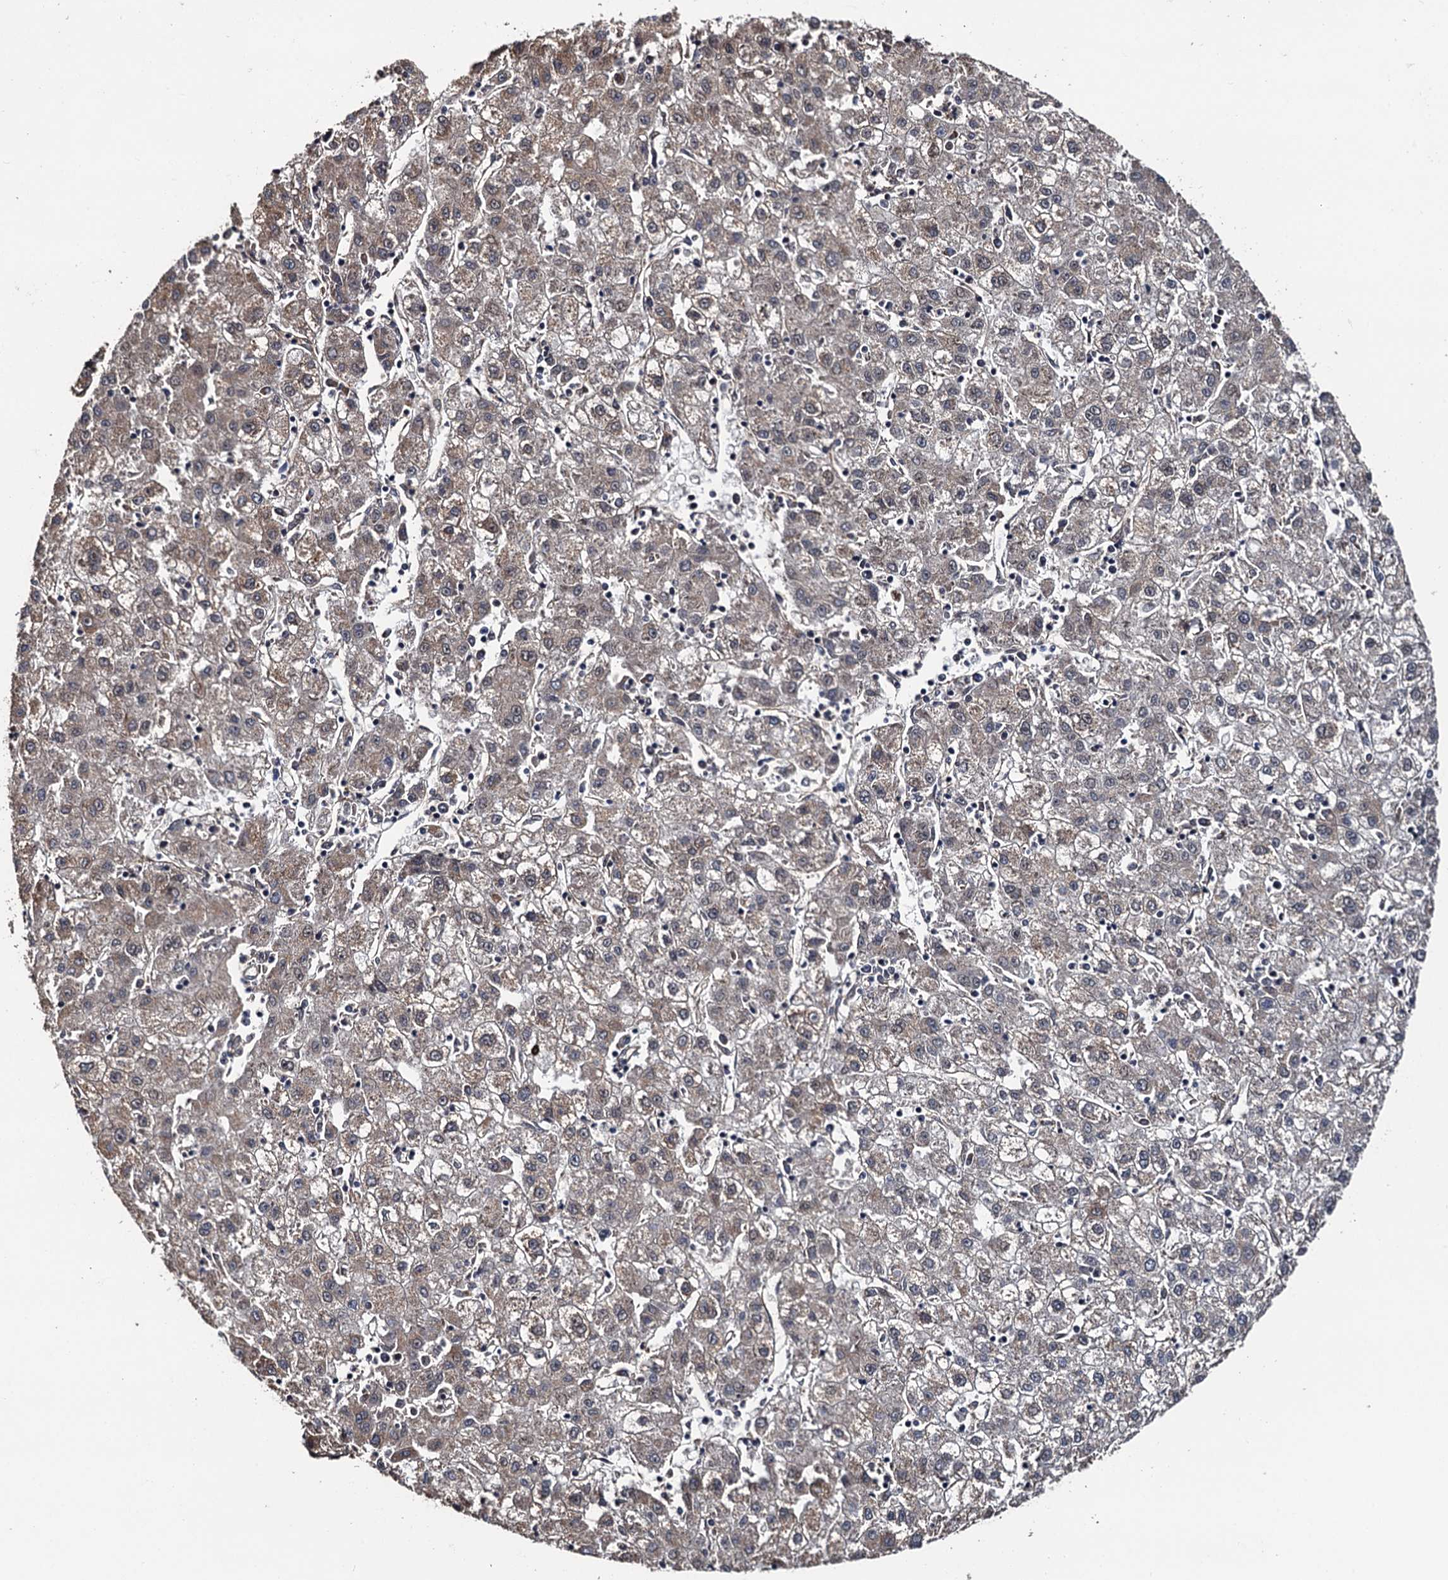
{"staining": {"intensity": "weak", "quantity": "25%-75%", "location": "cytoplasmic/membranous"}, "tissue": "liver cancer", "cell_type": "Tumor cells", "image_type": "cancer", "snomed": [{"axis": "morphology", "description": "Carcinoma, Hepatocellular, NOS"}, {"axis": "topography", "description": "Liver"}], "caption": "About 25%-75% of tumor cells in hepatocellular carcinoma (liver) reveal weak cytoplasmic/membranous protein staining as visualized by brown immunohistochemical staining.", "gene": "LRRC63", "patient": {"sex": "male", "age": 72}}